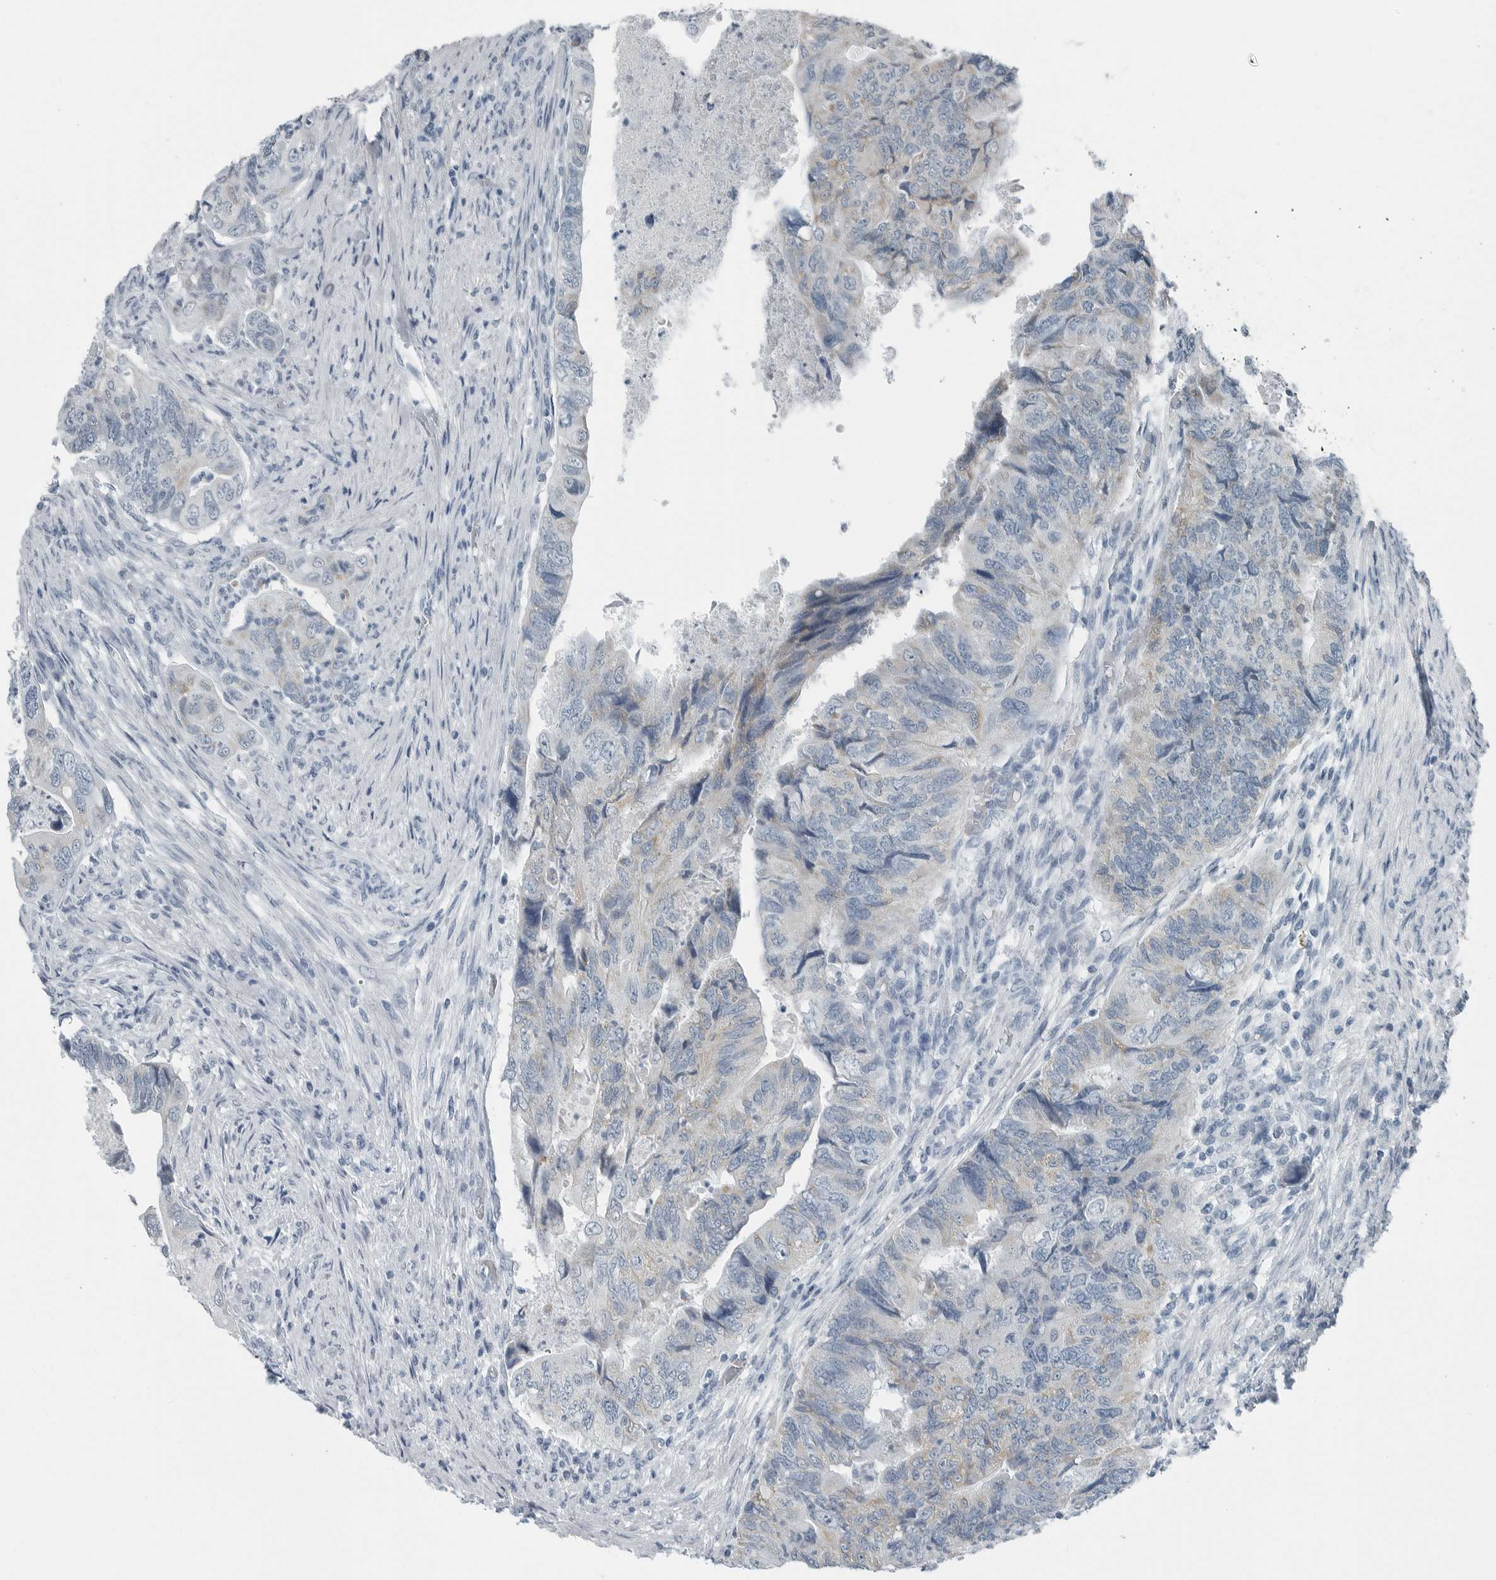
{"staining": {"intensity": "negative", "quantity": "none", "location": "none"}, "tissue": "colorectal cancer", "cell_type": "Tumor cells", "image_type": "cancer", "snomed": [{"axis": "morphology", "description": "Adenocarcinoma, NOS"}, {"axis": "topography", "description": "Rectum"}], "caption": "This histopathology image is of colorectal cancer stained with immunohistochemistry to label a protein in brown with the nuclei are counter-stained blue. There is no positivity in tumor cells. Nuclei are stained in blue.", "gene": "ZPBP2", "patient": {"sex": "male", "age": 63}}